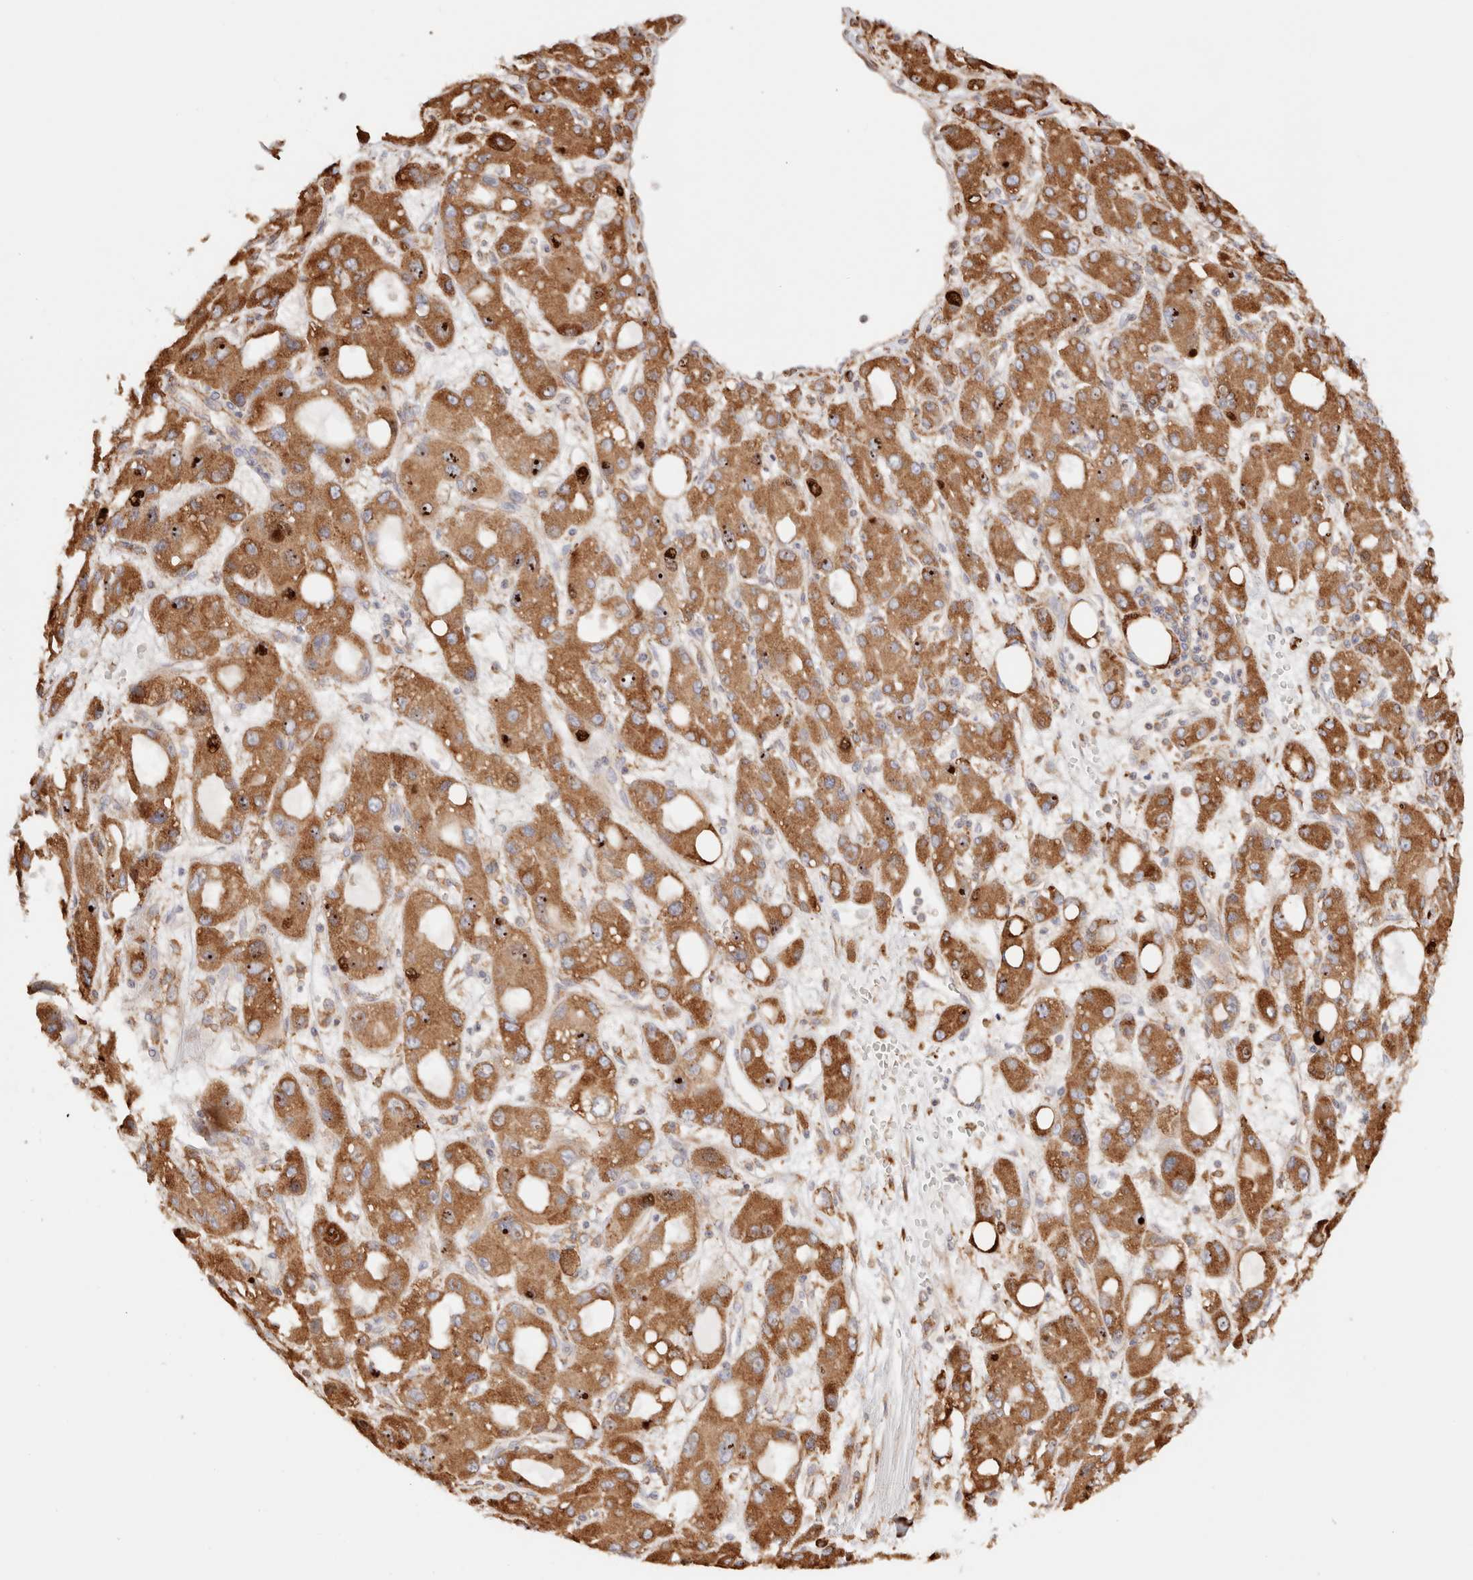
{"staining": {"intensity": "moderate", "quantity": ">75%", "location": "cytoplasmic/membranous"}, "tissue": "liver cancer", "cell_type": "Tumor cells", "image_type": "cancer", "snomed": [{"axis": "morphology", "description": "Carcinoma, Hepatocellular, NOS"}, {"axis": "topography", "description": "Liver"}], "caption": "Immunohistochemistry micrograph of neoplastic tissue: liver cancer stained using immunohistochemistry (IHC) demonstrates medium levels of moderate protein expression localized specifically in the cytoplasmic/membranous of tumor cells, appearing as a cytoplasmic/membranous brown color.", "gene": "FER", "patient": {"sex": "male", "age": 55}}